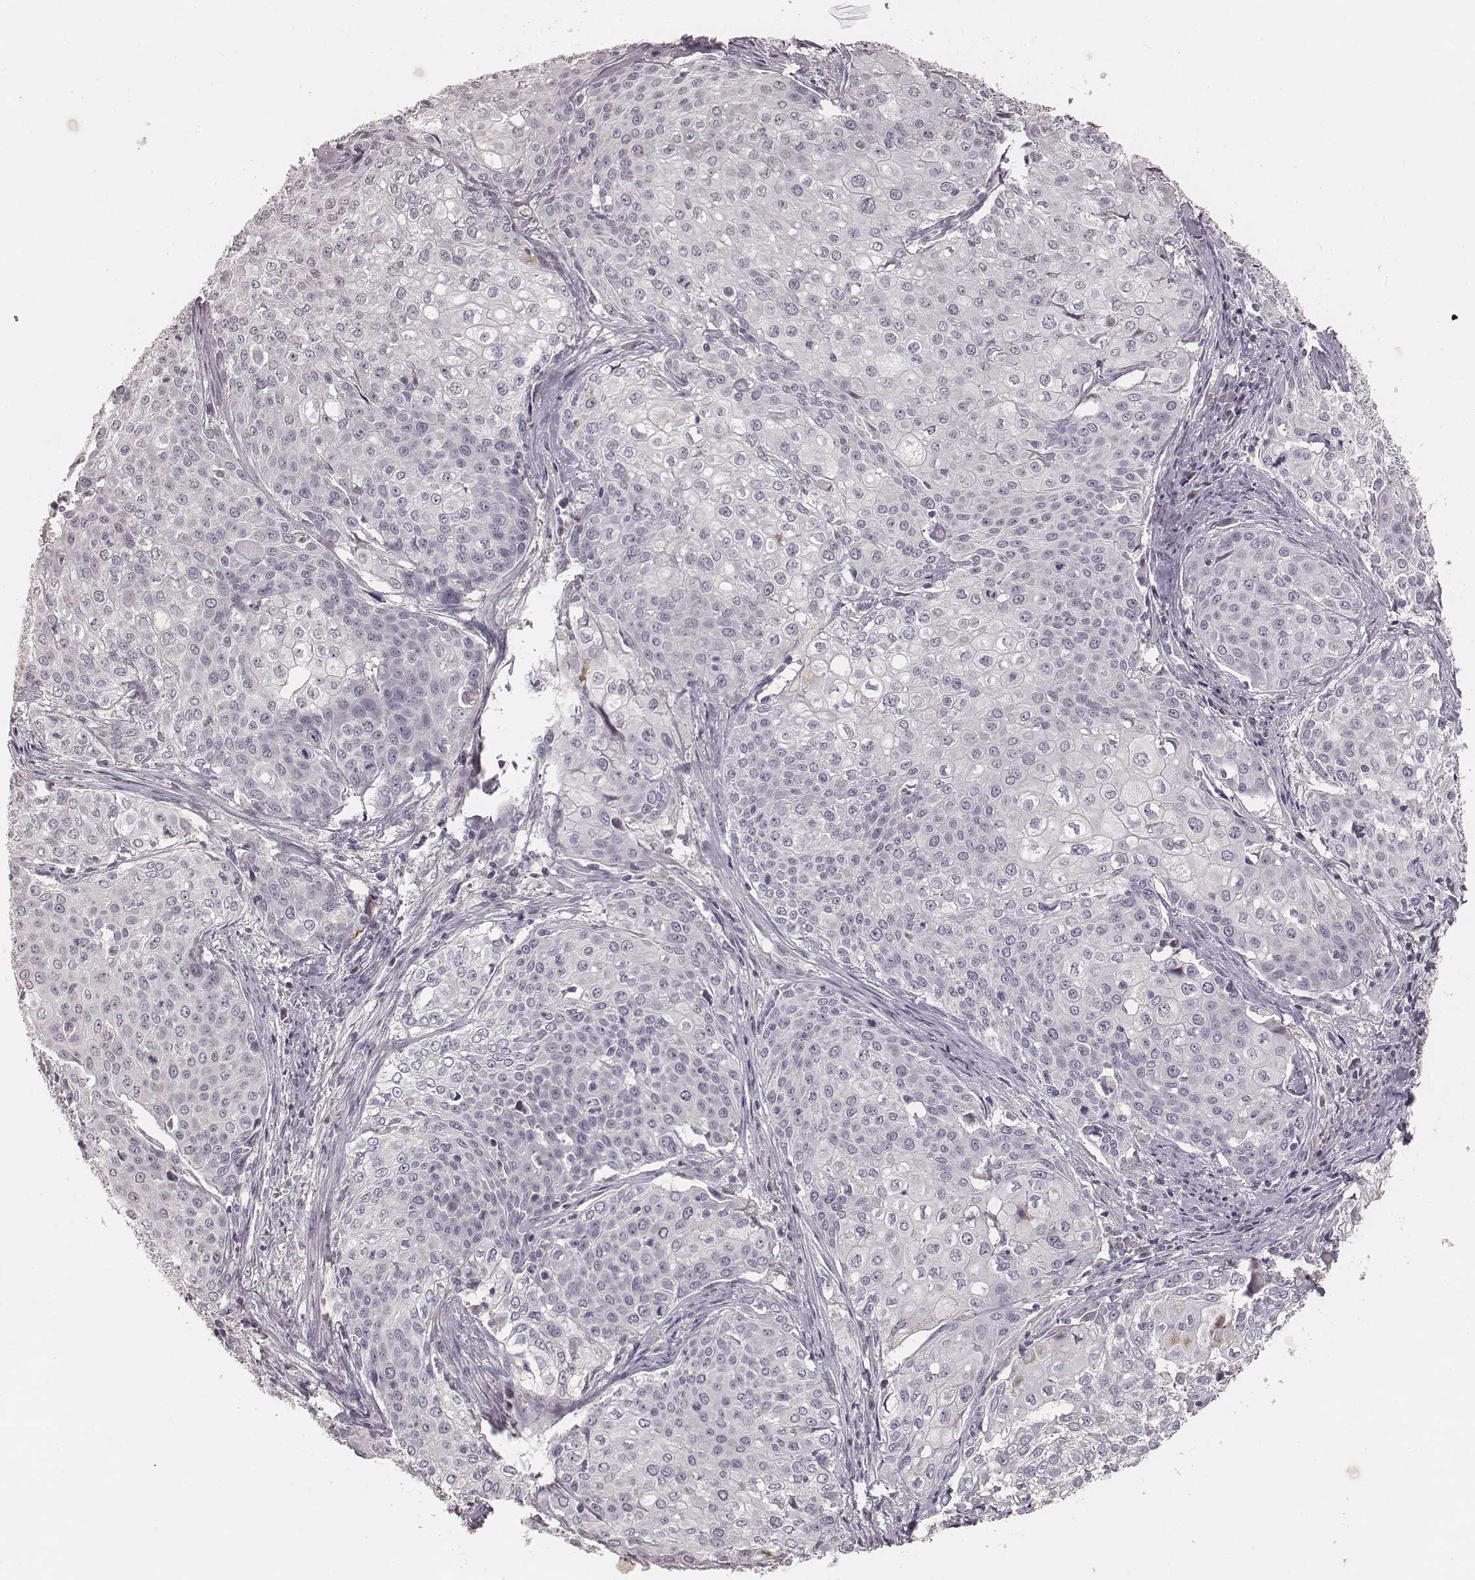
{"staining": {"intensity": "negative", "quantity": "none", "location": "none"}, "tissue": "cervical cancer", "cell_type": "Tumor cells", "image_type": "cancer", "snomed": [{"axis": "morphology", "description": "Squamous cell carcinoma, NOS"}, {"axis": "topography", "description": "Cervix"}], "caption": "The immunohistochemistry (IHC) image has no significant positivity in tumor cells of squamous cell carcinoma (cervical) tissue. (Brightfield microscopy of DAB immunohistochemistry (IHC) at high magnification).", "gene": "MADCAM1", "patient": {"sex": "female", "age": 39}}